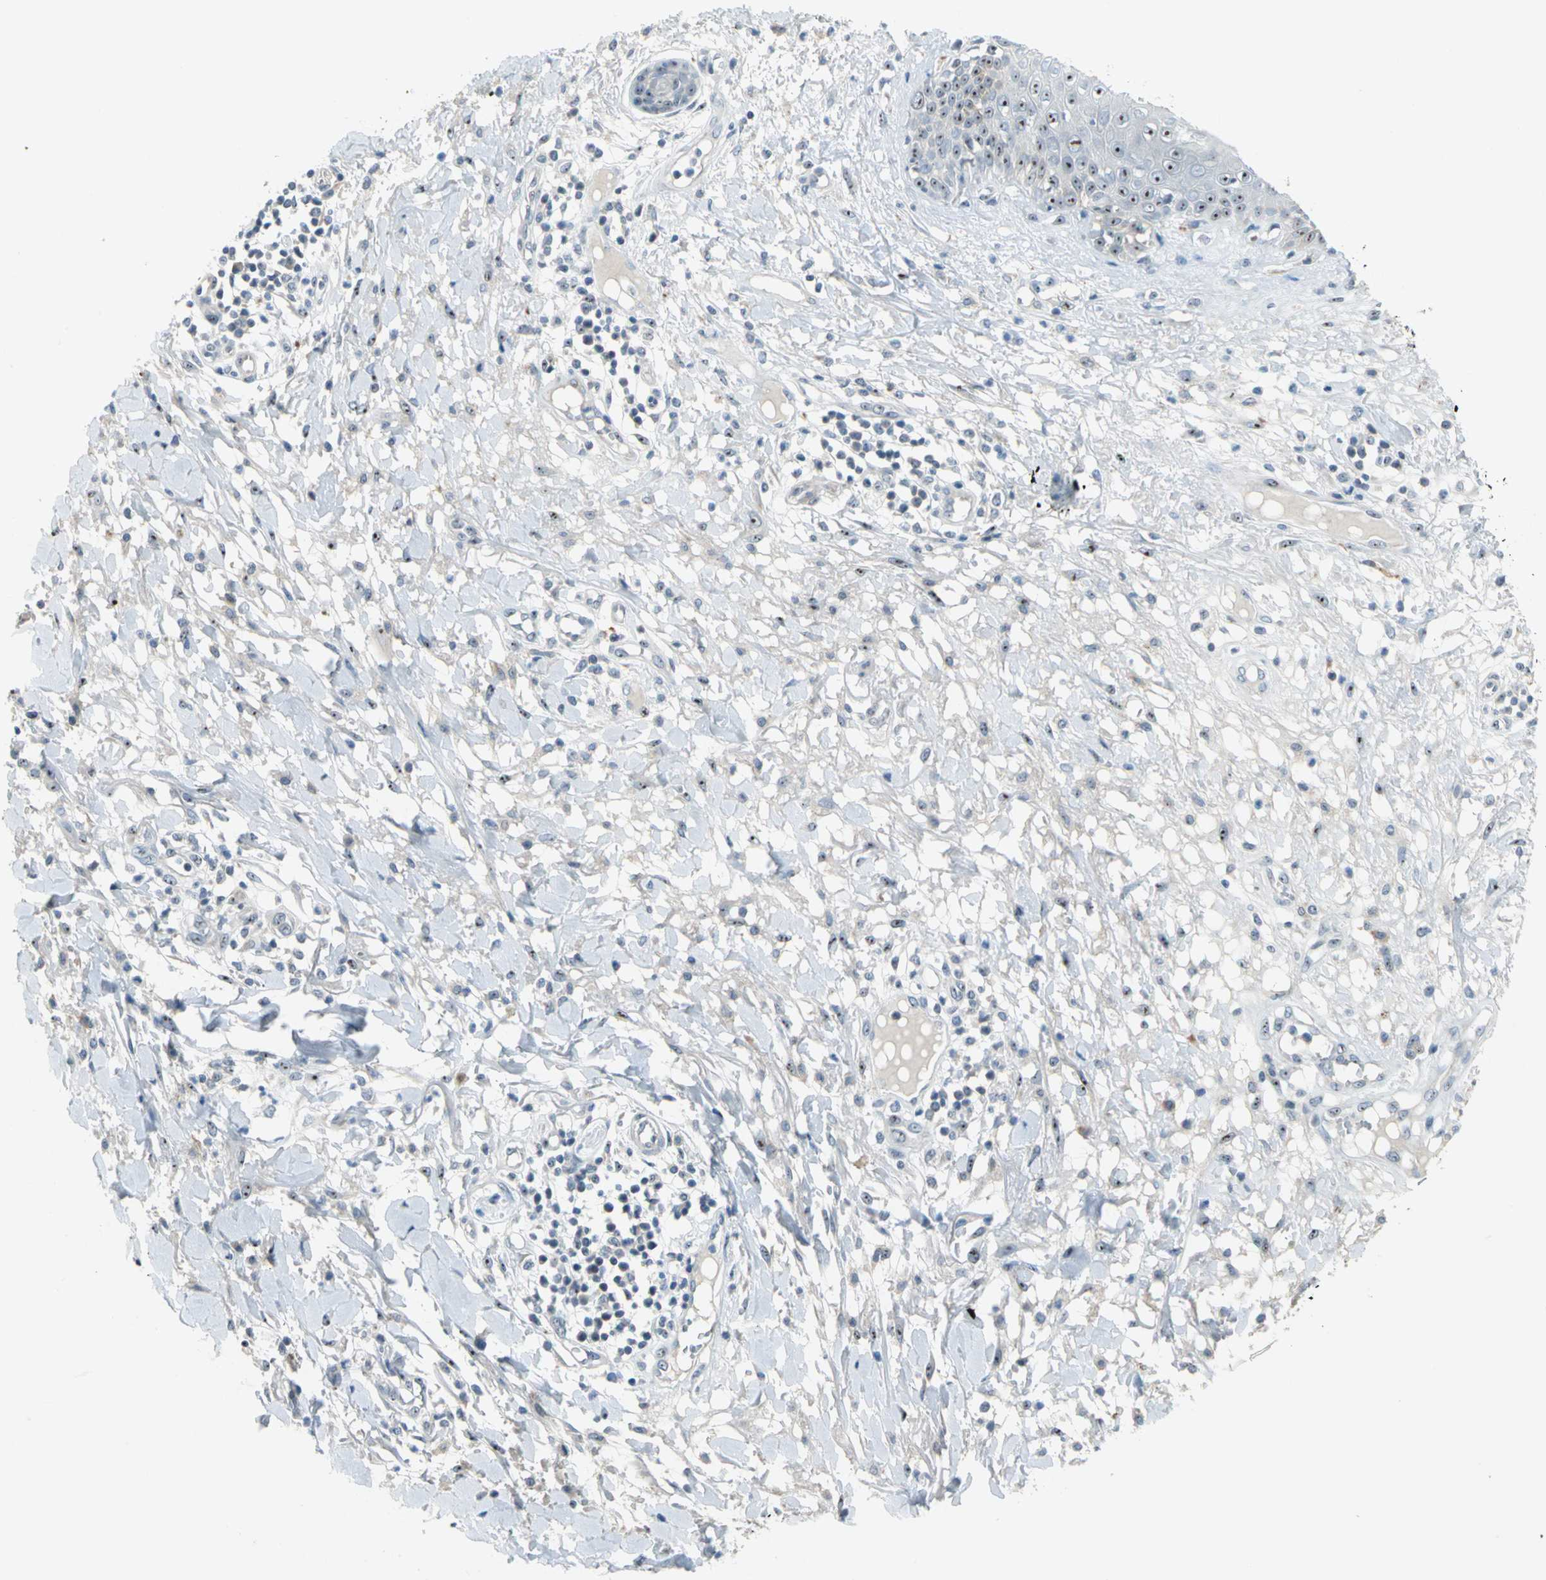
{"staining": {"intensity": "strong", "quantity": ">75%", "location": "nuclear"}, "tissue": "skin cancer", "cell_type": "Tumor cells", "image_type": "cancer", "snomed": [{"axis": "morphology", "description": "Squamous cell carcinoma, NOS"}, {"axis": "topography", "description": "Skin"}], "caption": "A brown stain shows strong nuclear staining of a protein in skin squamous cell carcinoma tumor cells.", "gene": "MYBBP1A", "patient": {"sex": "female", "age": 78}}